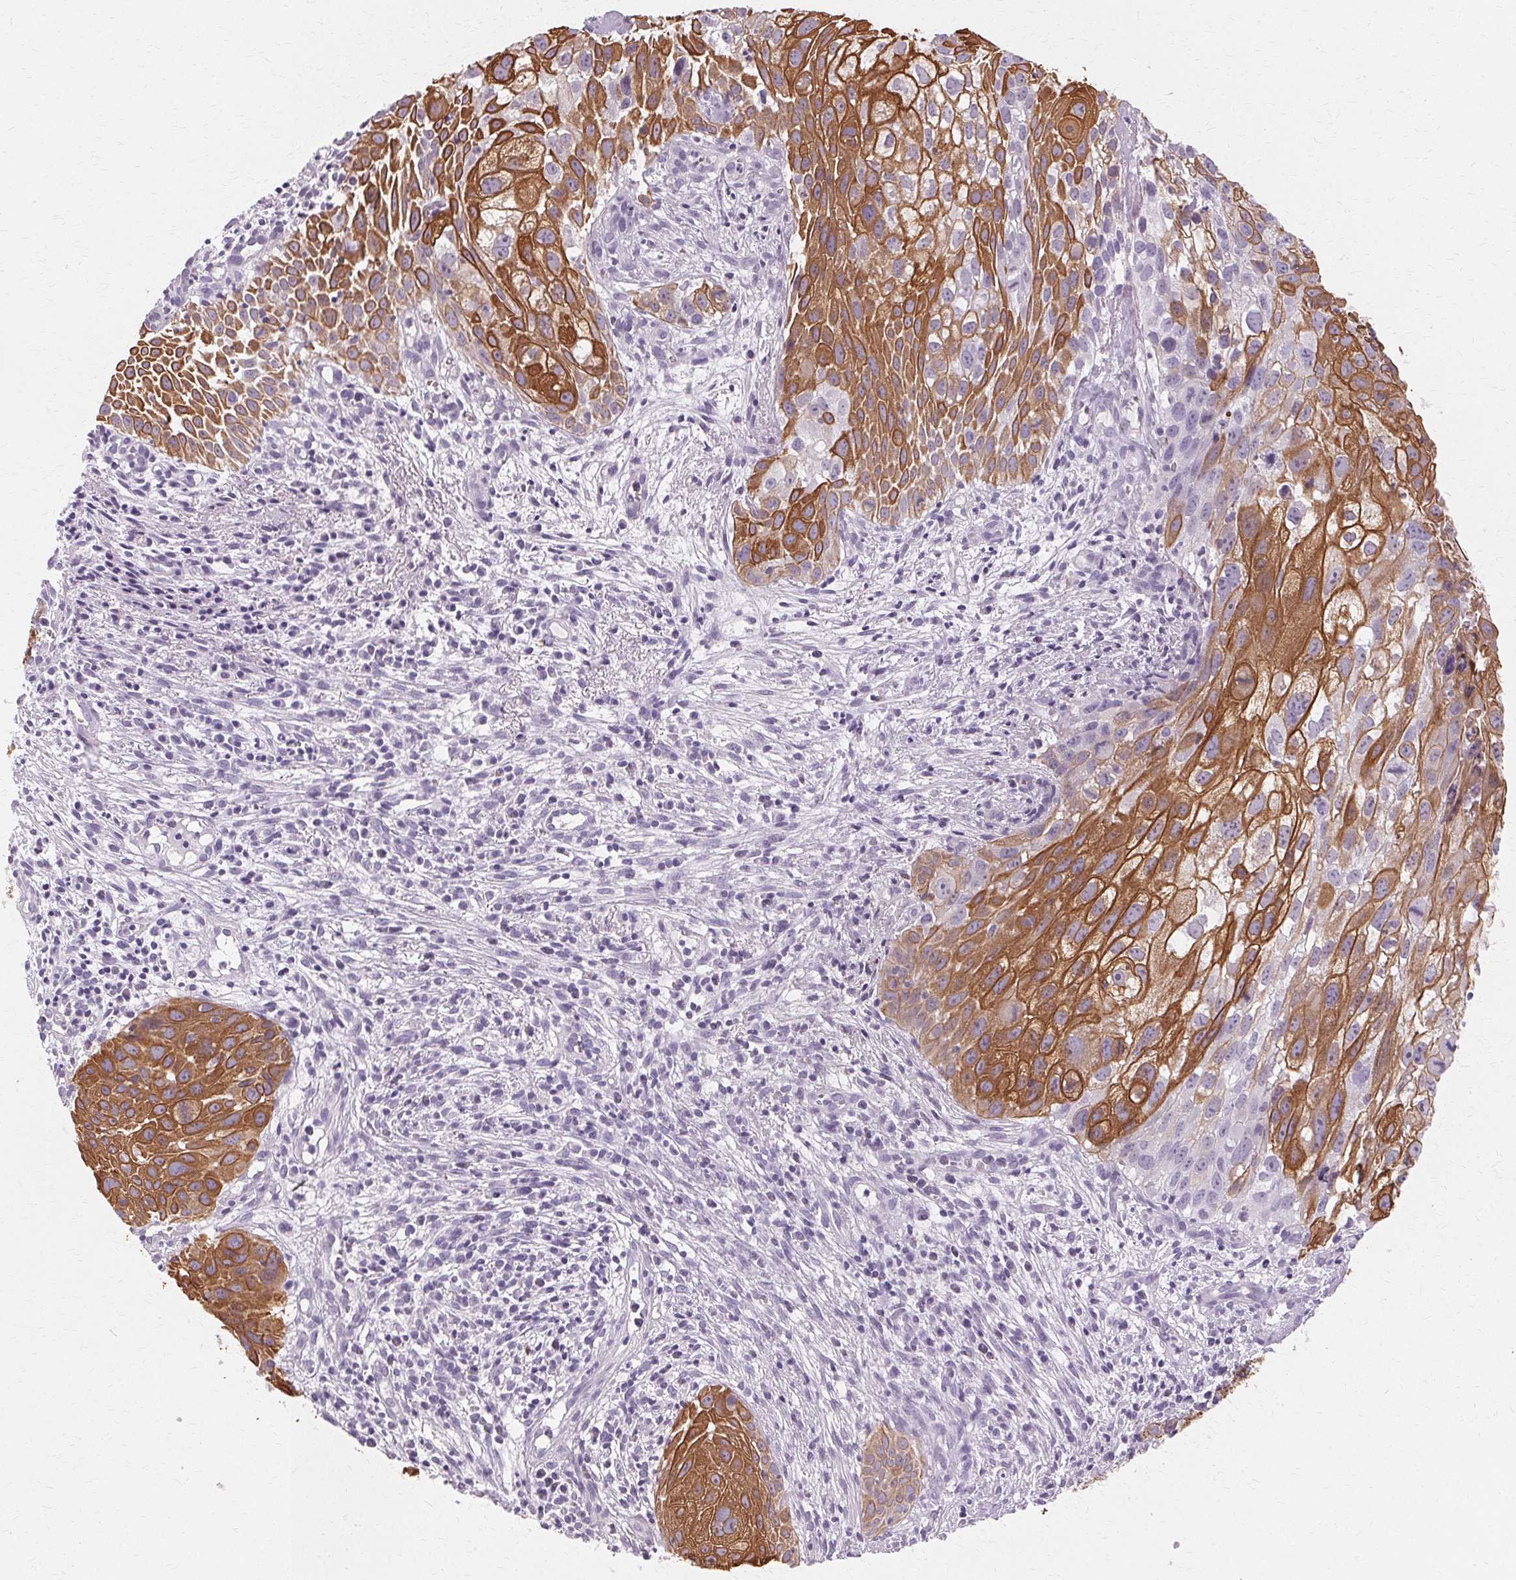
{"staining": {"intensity": "moderate", "quantity": ">75%", "location": "cytoplasmic/membranous"}, "tissue": "cervical cancer", "cell_type": "Tumor cells", "image_type": "cancer", "snomed": [{"axis": "morphology", "description": "Squamous cell carcinoma, NOS"}, {"axis": "topography", "description": "Cervix"}], "caption": "Cervical cancer (squamous cell carcinoma) stained for a protein (brown) reveals moderate cytoplasmic/membranous positive expression in approximately >75% of tumor cells.", "gene": "KRT6C", "patient": {"sex": "female", "age": 53}}